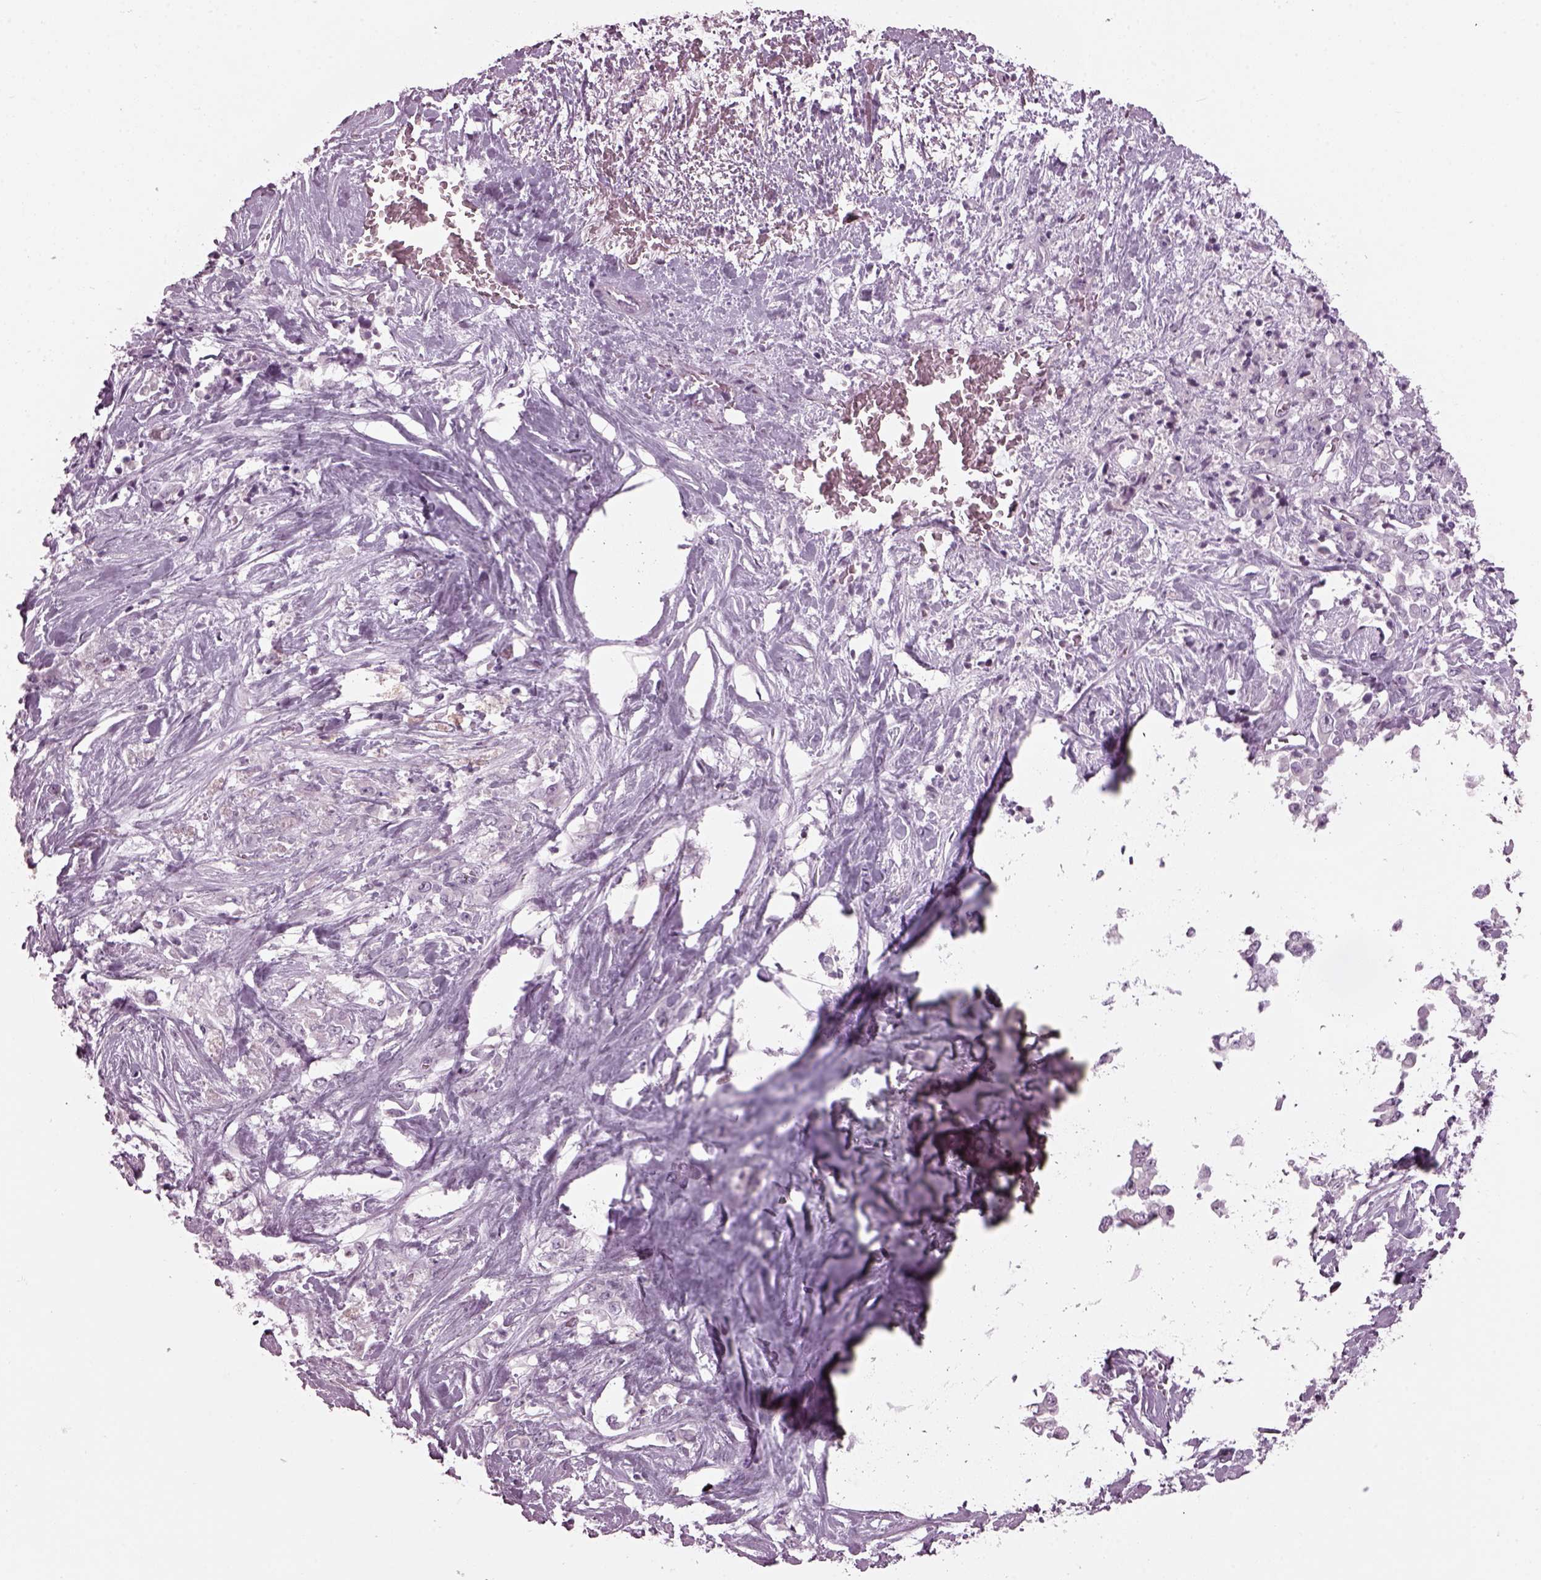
{"staining": {"intensity": "negative", "quantity": "none", "location": "none"}, "tissue": "stomach cancer", "cell_type": "Tumor cells", "image_type": "cancer", "snomed": [{"axis": "morphology", "description": "Adenocarcinoma, NOS"}, {"axis": "topography", "description": "Stomach"}], "caption": "Human stomach adenocarcinoma stained for a protein using immunohistochemistry demonstrates no expression in tumor cells.", "gene": "DPYSL5", "patient": {"sex": "female", "age": 76}}